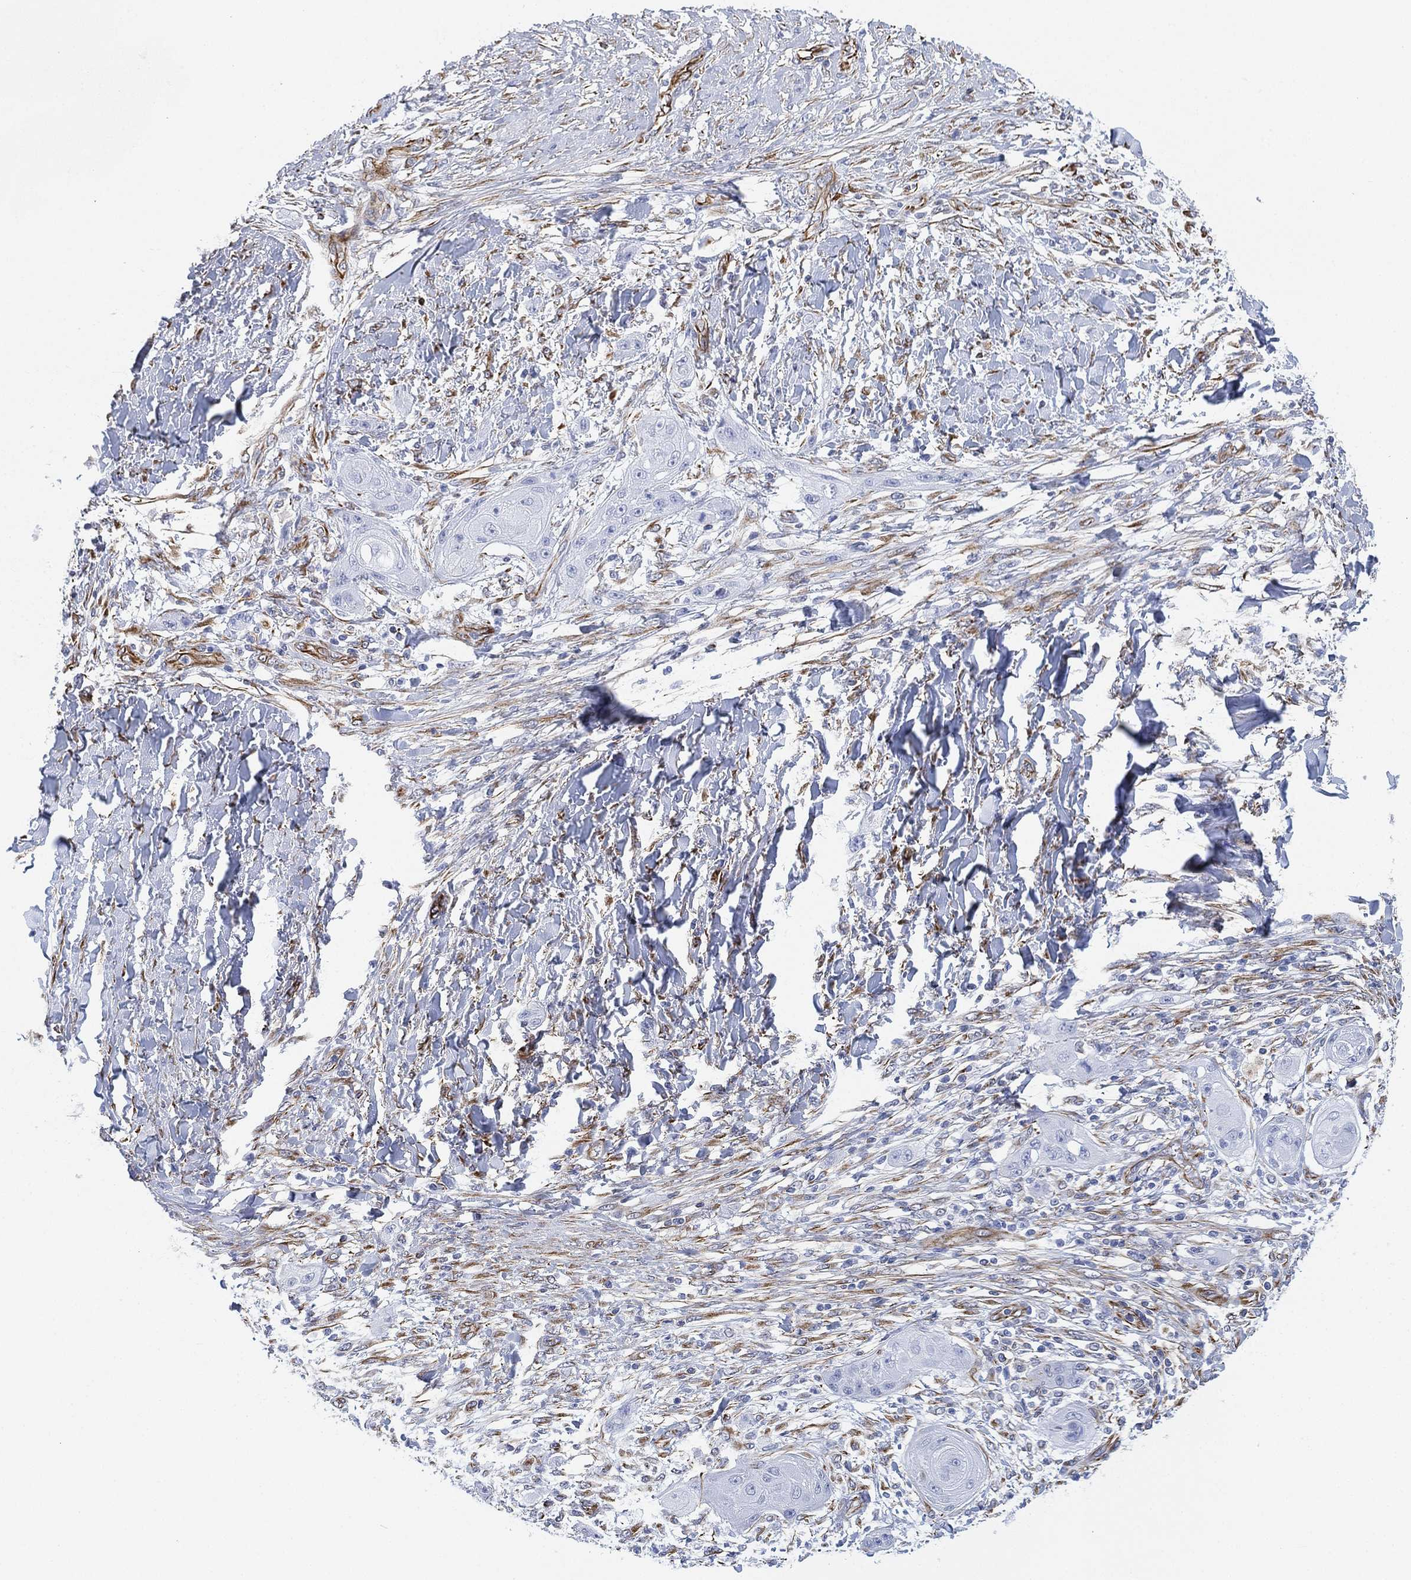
{"staining": {"intensity": "negative", "quantity": "none", "location": "none"}, "tissue": "skin cancer", "cell_type": "Tumor cells", "image_type": "cancer", "snomed": [{"axis": "morphology", "description": "Squamous cell carcinoma, NOS"}, {"axis": "topography", "description": "Skin"}], "caption": "There is no significant positivity in tumor cells of skin cancer (squamous cell carcinoma).", "gene": "PSKH2", "patient": {"sex": "male", "age": 62}}